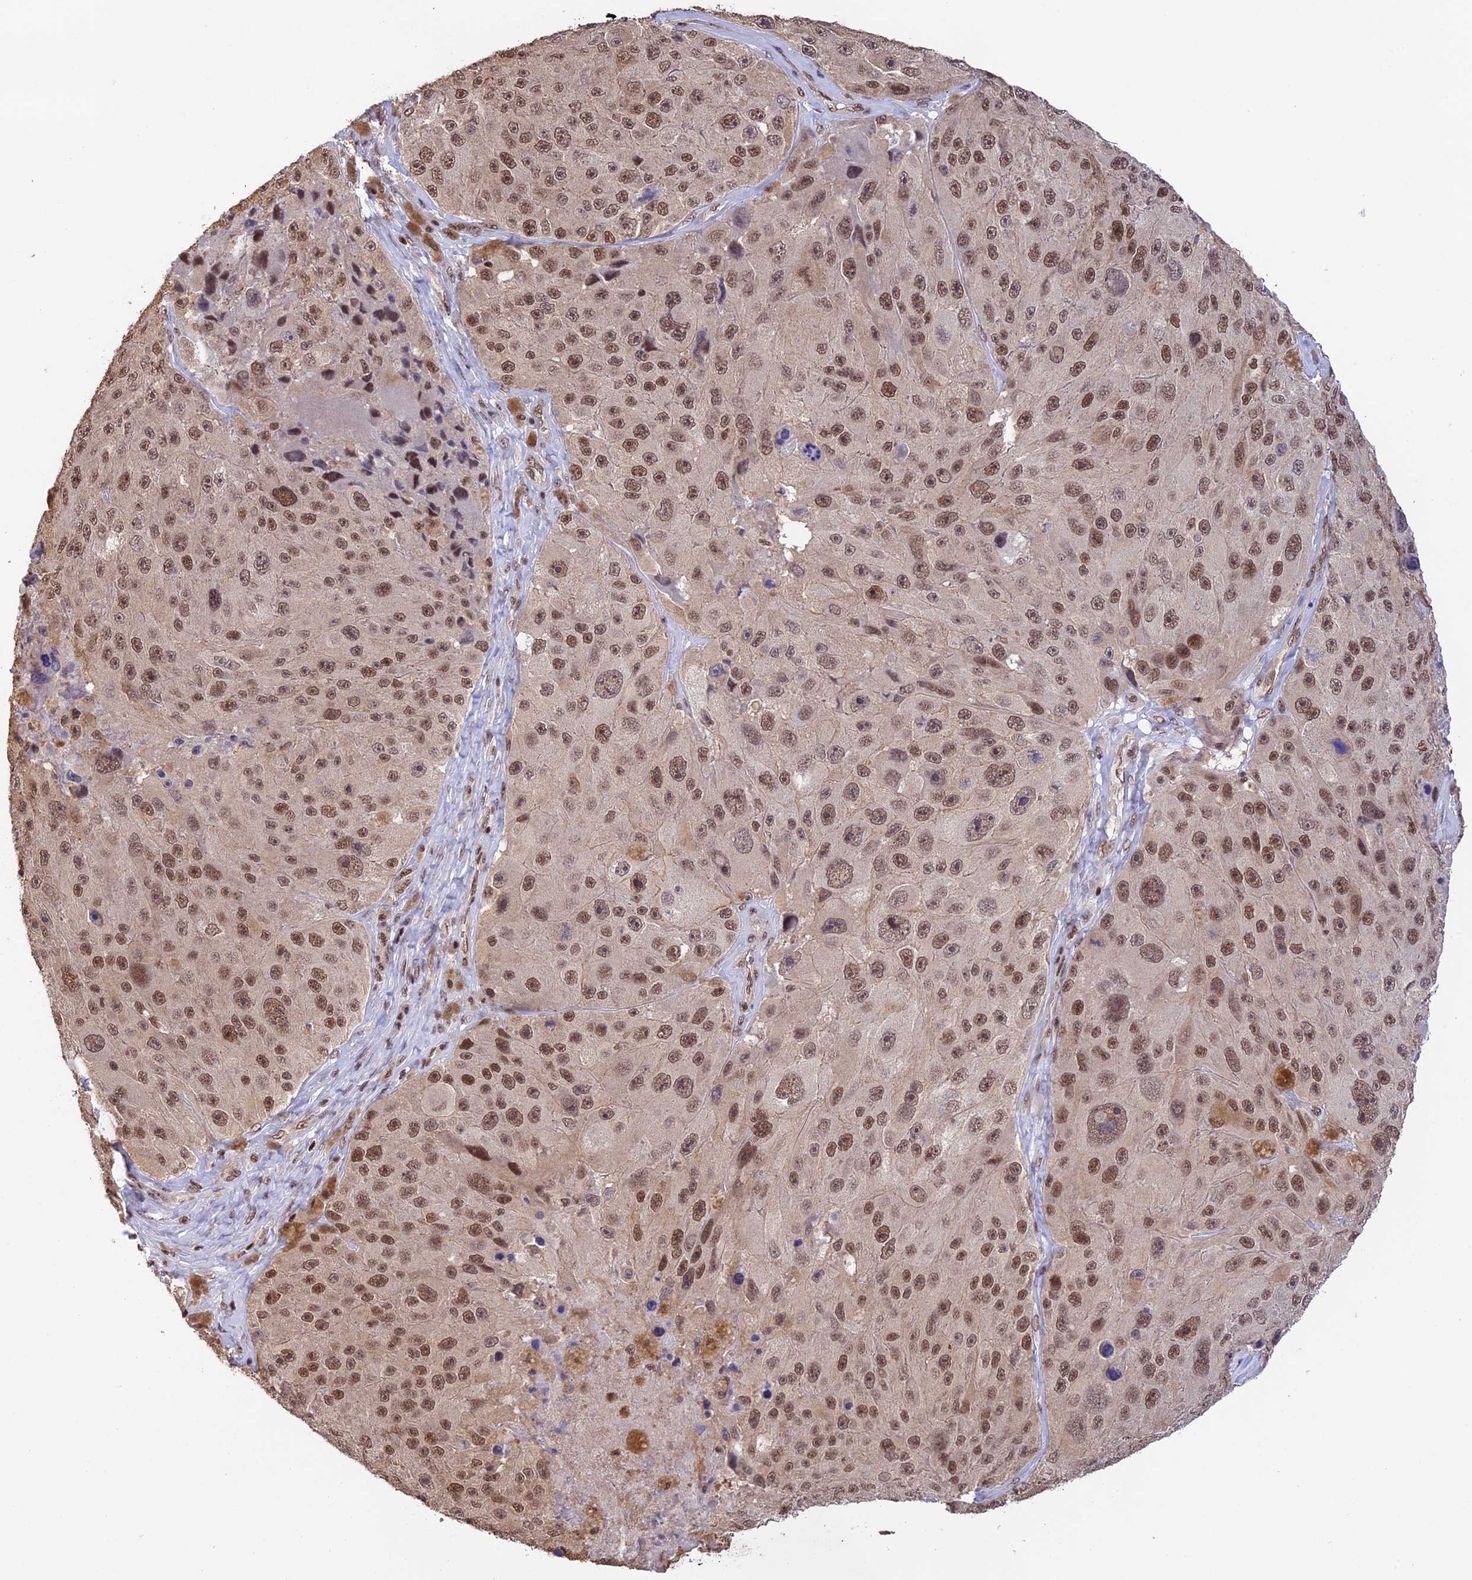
{"staining": {"intensity": "moderate", "quantity": ">75%", "location": "nuclear"}, "tissue": "melanoma", "cell_type": "Tumor cells", "image_type": "cancer", "snomed": [{"axis": "morphology", "description": "Malignant melanoma, Metastatic site"}, {"axis": "topography", "description": "Lymph node"}], "caption": "Melanoma stained for a protein (brown) reveals moderate nuclear positive staining in about >75% of tumor cells.", "gene": "THAP11", "patient": {"sex": "male", "age": 62}}